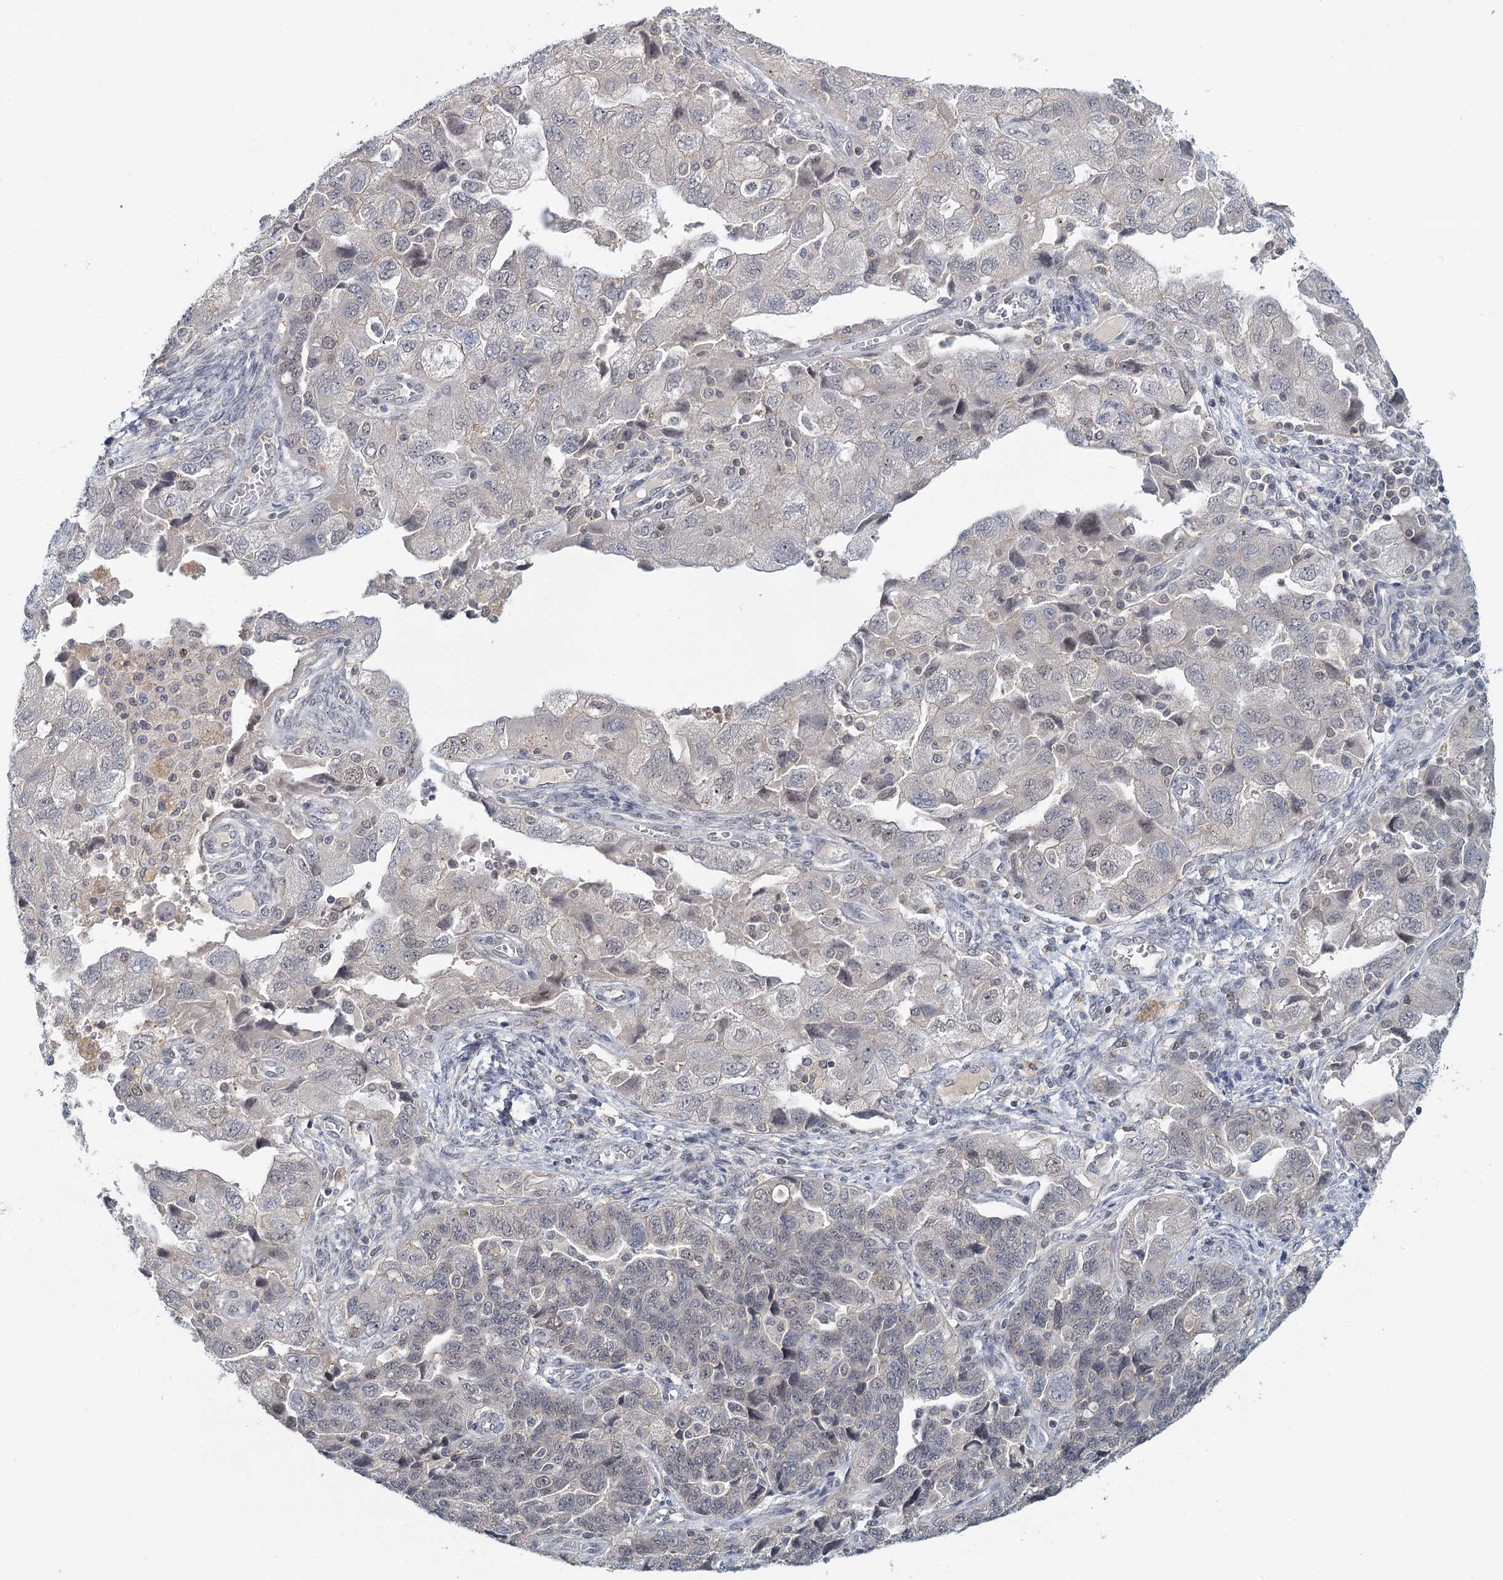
{"staining": {"intensity": "negative", "quantity": "none", "location": "none"}, "tissue": "ovarian cancer", "cell_type": "Tumor cells", "image_type": "cancer", "snomed": [{"axis": "morphology", "description": "Carcinoma, NOS"}, {"axis": "morphology", "description": "Cystadenocarcinoma, serous, NOS"}, {"axis": "topography", "description": "Ovary"}], "caption": "Ovarian carcinoma was stained to show a protein in brown. There is no significant staining in tumor cells. The staining was performed using DAB (3,3'-diaminobenzidine) to visualize the protein expression in brown, while the nuclei were stained in blue with hematoxylin (Magnification: 20x).", "gene": "GPATCH11", "patient": {"sex": "female", "age": 69}}